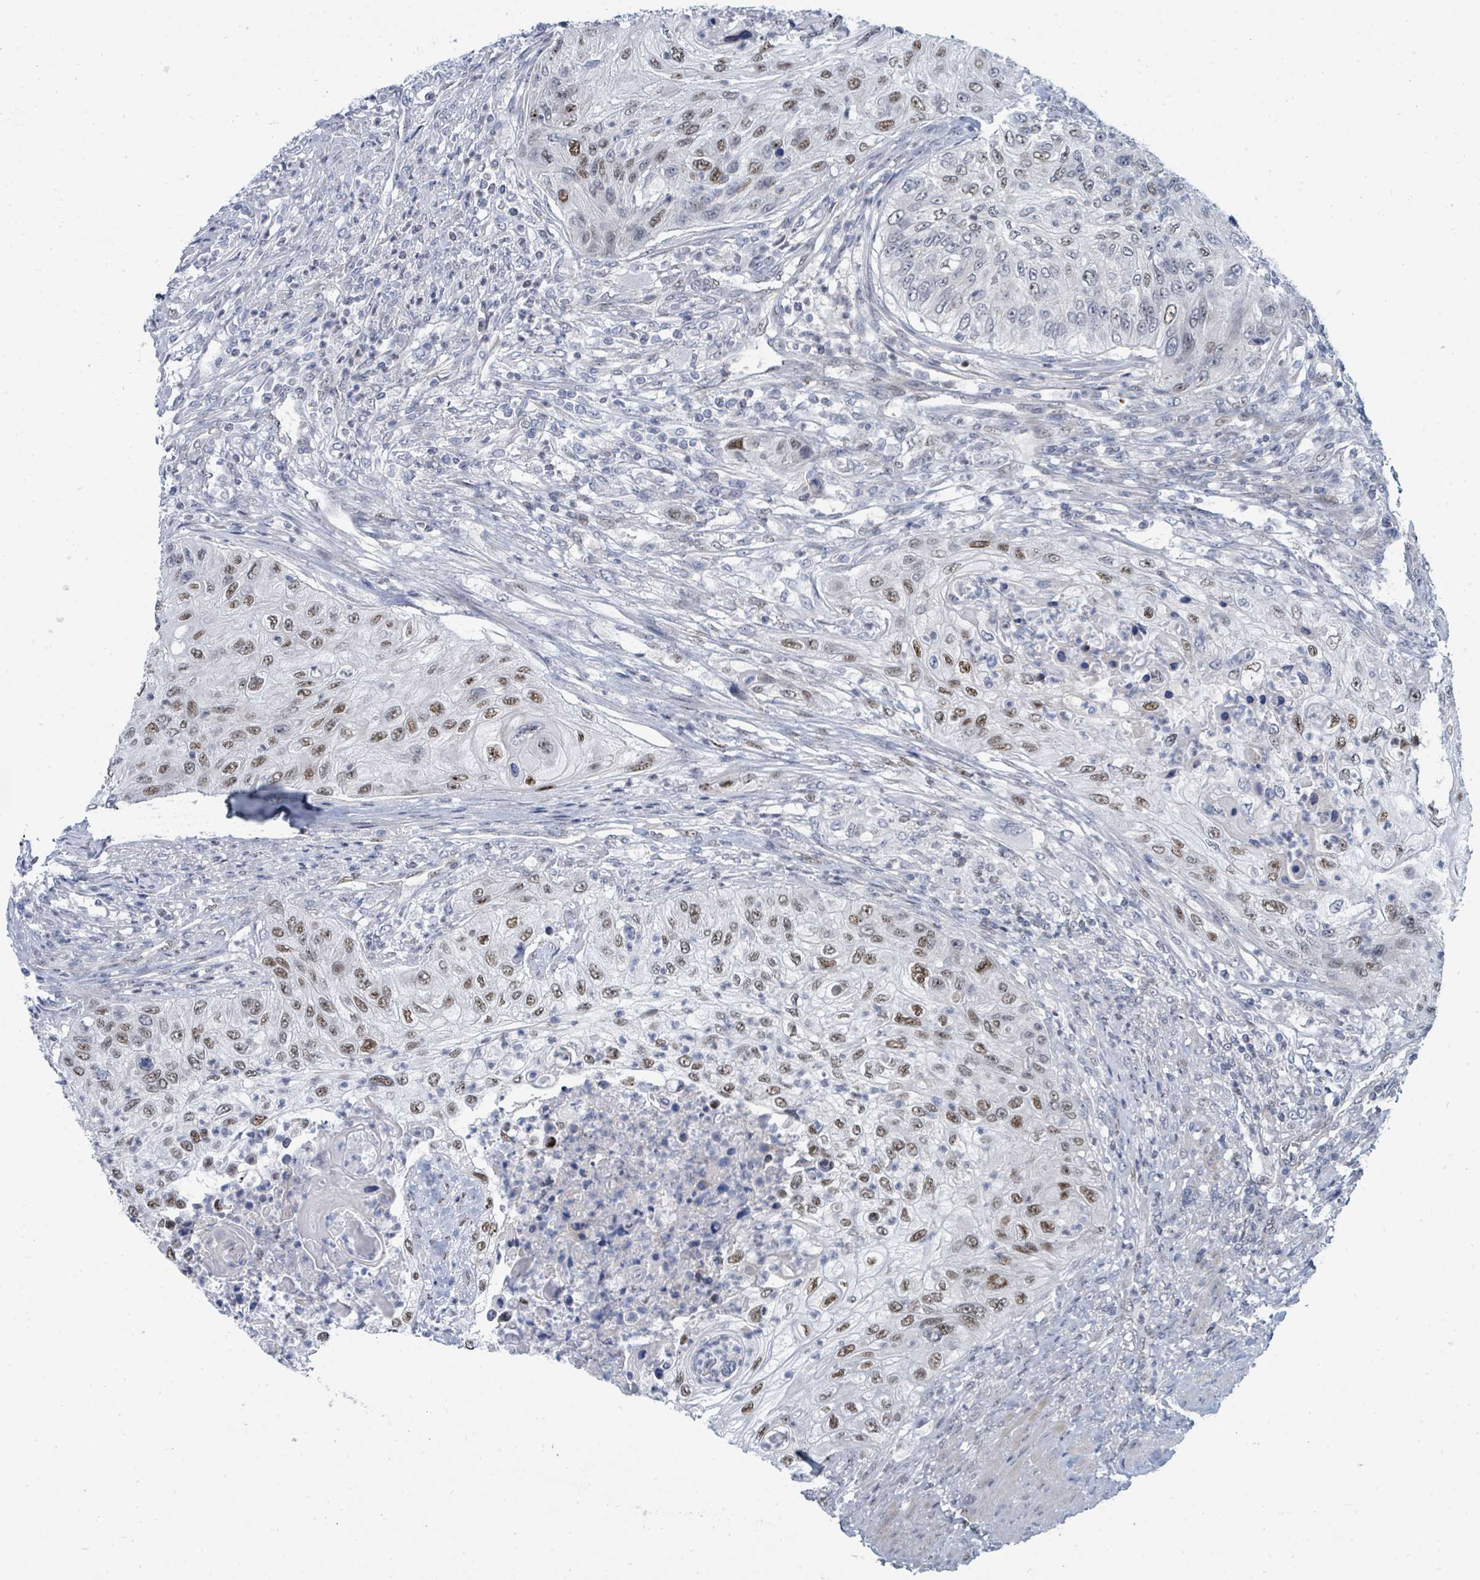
{"staining": {"intensity": "strong", "quantity": "25%-75%", "location": "nuclear"}, "tissue": "urothelial cancer", "cell_type": "Tumor cells", "image_type": "cancer", "snomed": [{"axis": "morphology", "description": "Urothelial carcinoma, High grade"}, {"axis": "topography", "description": "Urinary bladder"}], "caption": "Human urothelial cancer stained with a brown dye displays strong nuclear positive expression in about 25%-75% of tumor cells.", "gene": "SUMO4", "patient": {"sex": "female", "age": 60}}